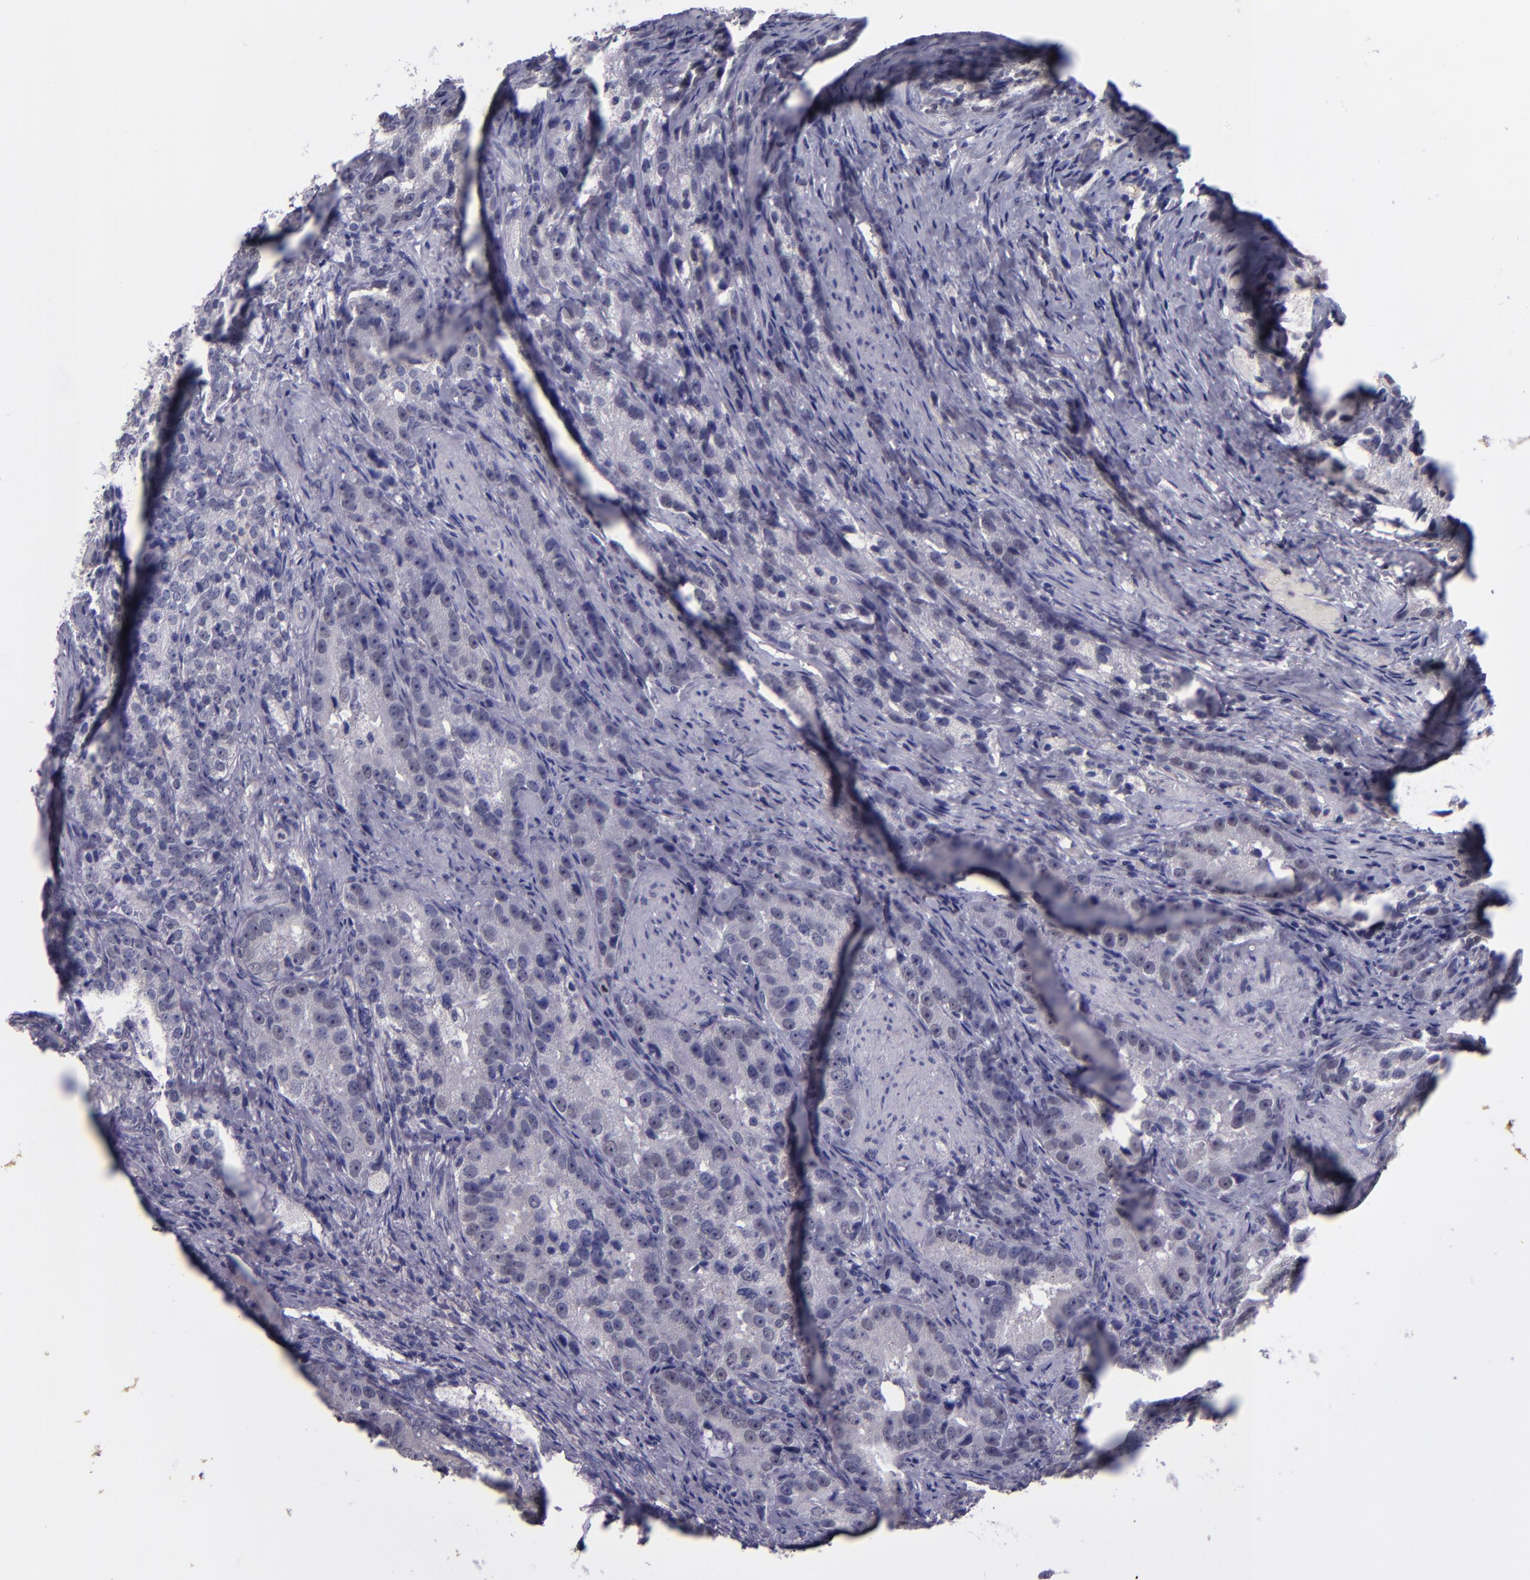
{"staining": {"intensity": "negative", "quantity": "none", "location": "none"}, "tissue": "prostate cancer", "cell_type": "Tumor cells", "image_type": "cancer", "snomed": [{"axis": "morphology", "description": "Adenocarcinoma, High grade"}, {"axis": "topography", "description": "Prostate"}], "caption": "A photomicrograph of adenocarcinoma (high-grade) (prostate) stained for a protein demonstrates no brown staining in tumor cells. Brightfield microscopy of immunohistochemistry (IHC) stained with DAB (3,3'-diaminobenzidine) (brown) and hematoxylin (blue), captured at high magnification.", "gene": "CEBPE", "patient": {"sex": "male", "age": 63}}